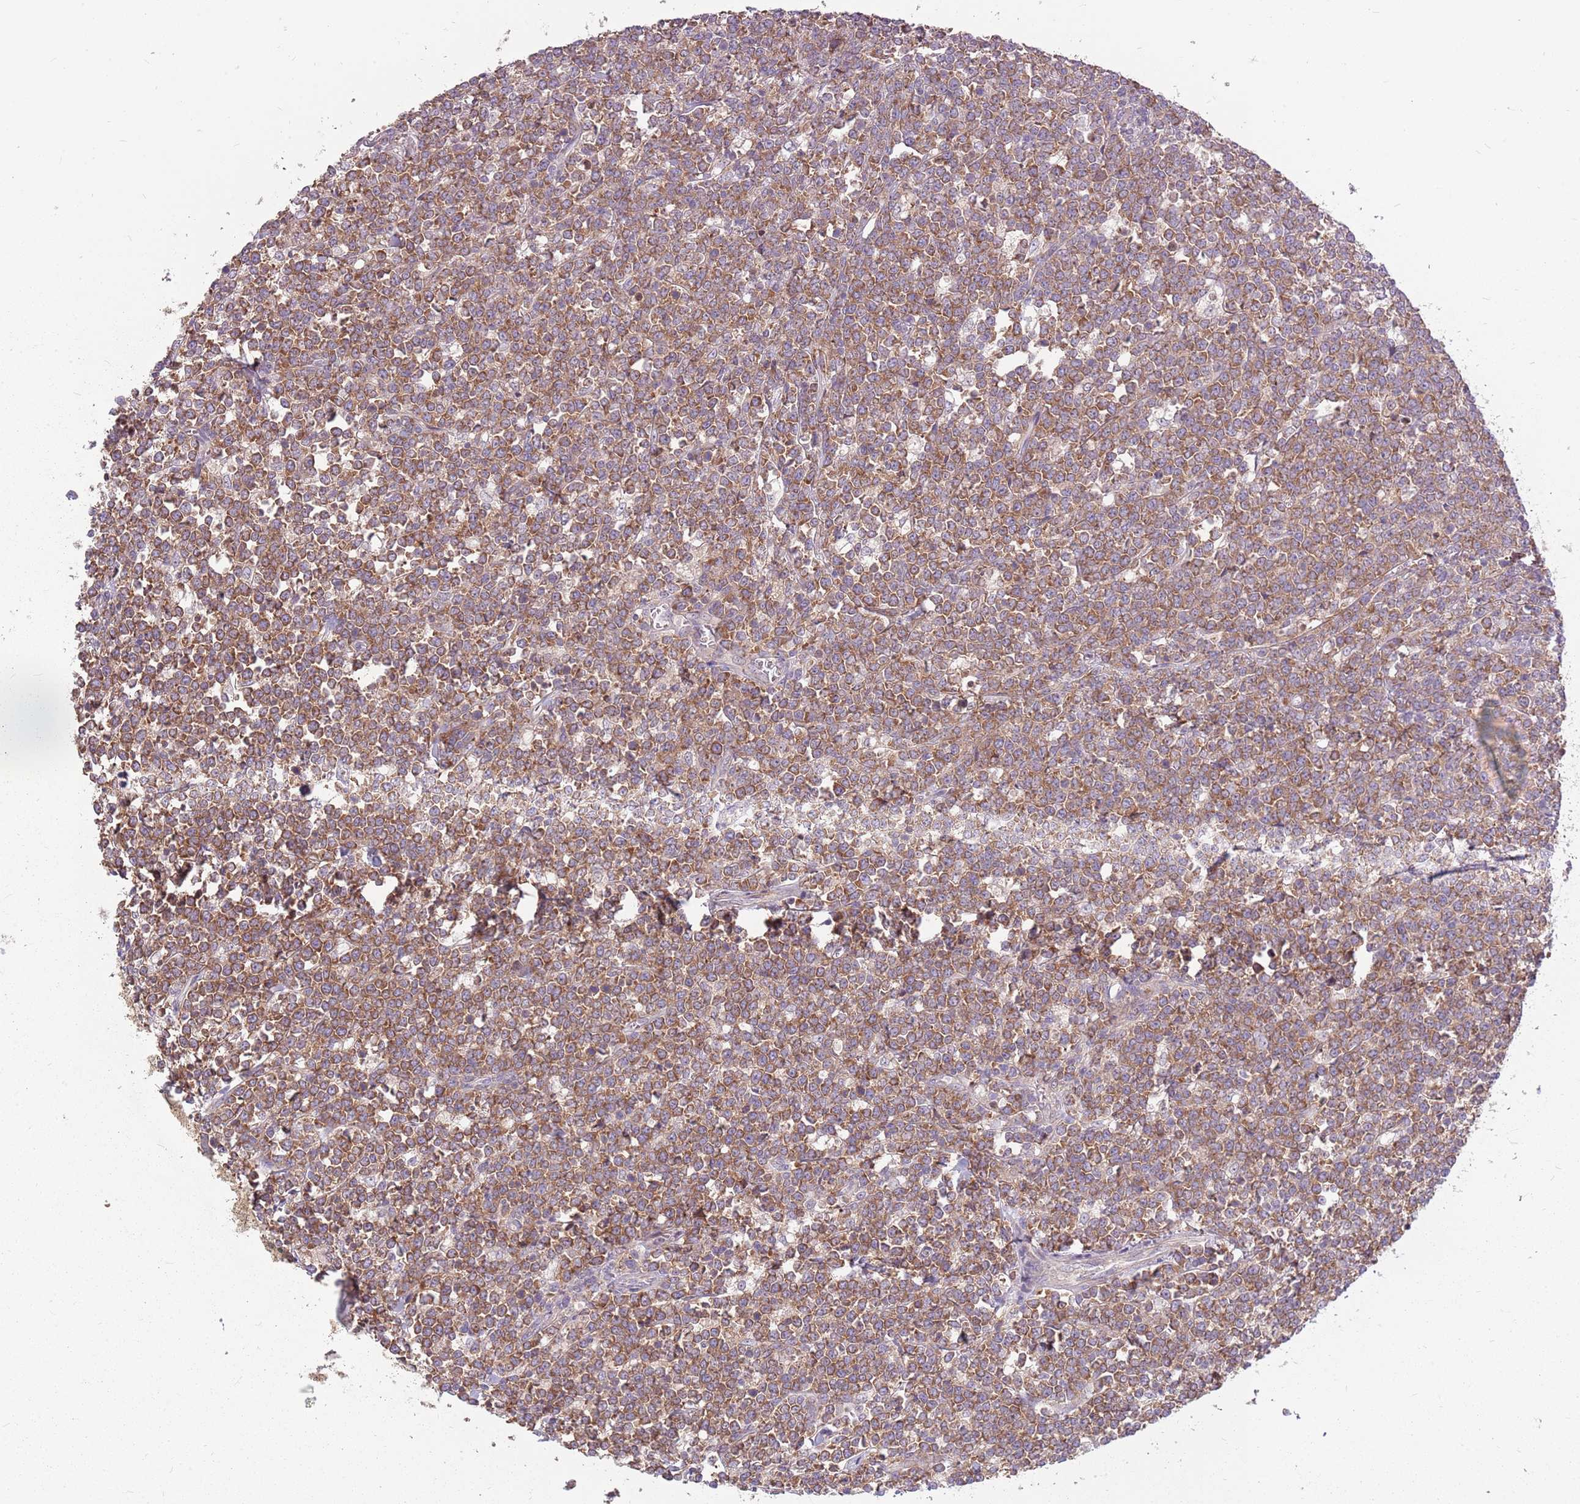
{"staining": {"intensity": "moderate", "quantity": ">75%", "location": "cytoplasmic/membranous"}, "tissue": "lymphoma", "cell_type": "Tumor cells", "image_type": "cancer", "snomed": [{"axis": "morphology", "description": "Malignant lymphoma, non-Hodgkin's type, High grade"}, {"axis": "topography", "description": "Small intestine"}], "caption": "Protein staining of high-grade malignant lymphoma, non-Hodgkin's type tissue reveals moderate cytoplasmic/membranous staining in approximately >75% of tumor cells.", "gene": "PPP1R27", "patient": {"sex": "male", "age": 8}}